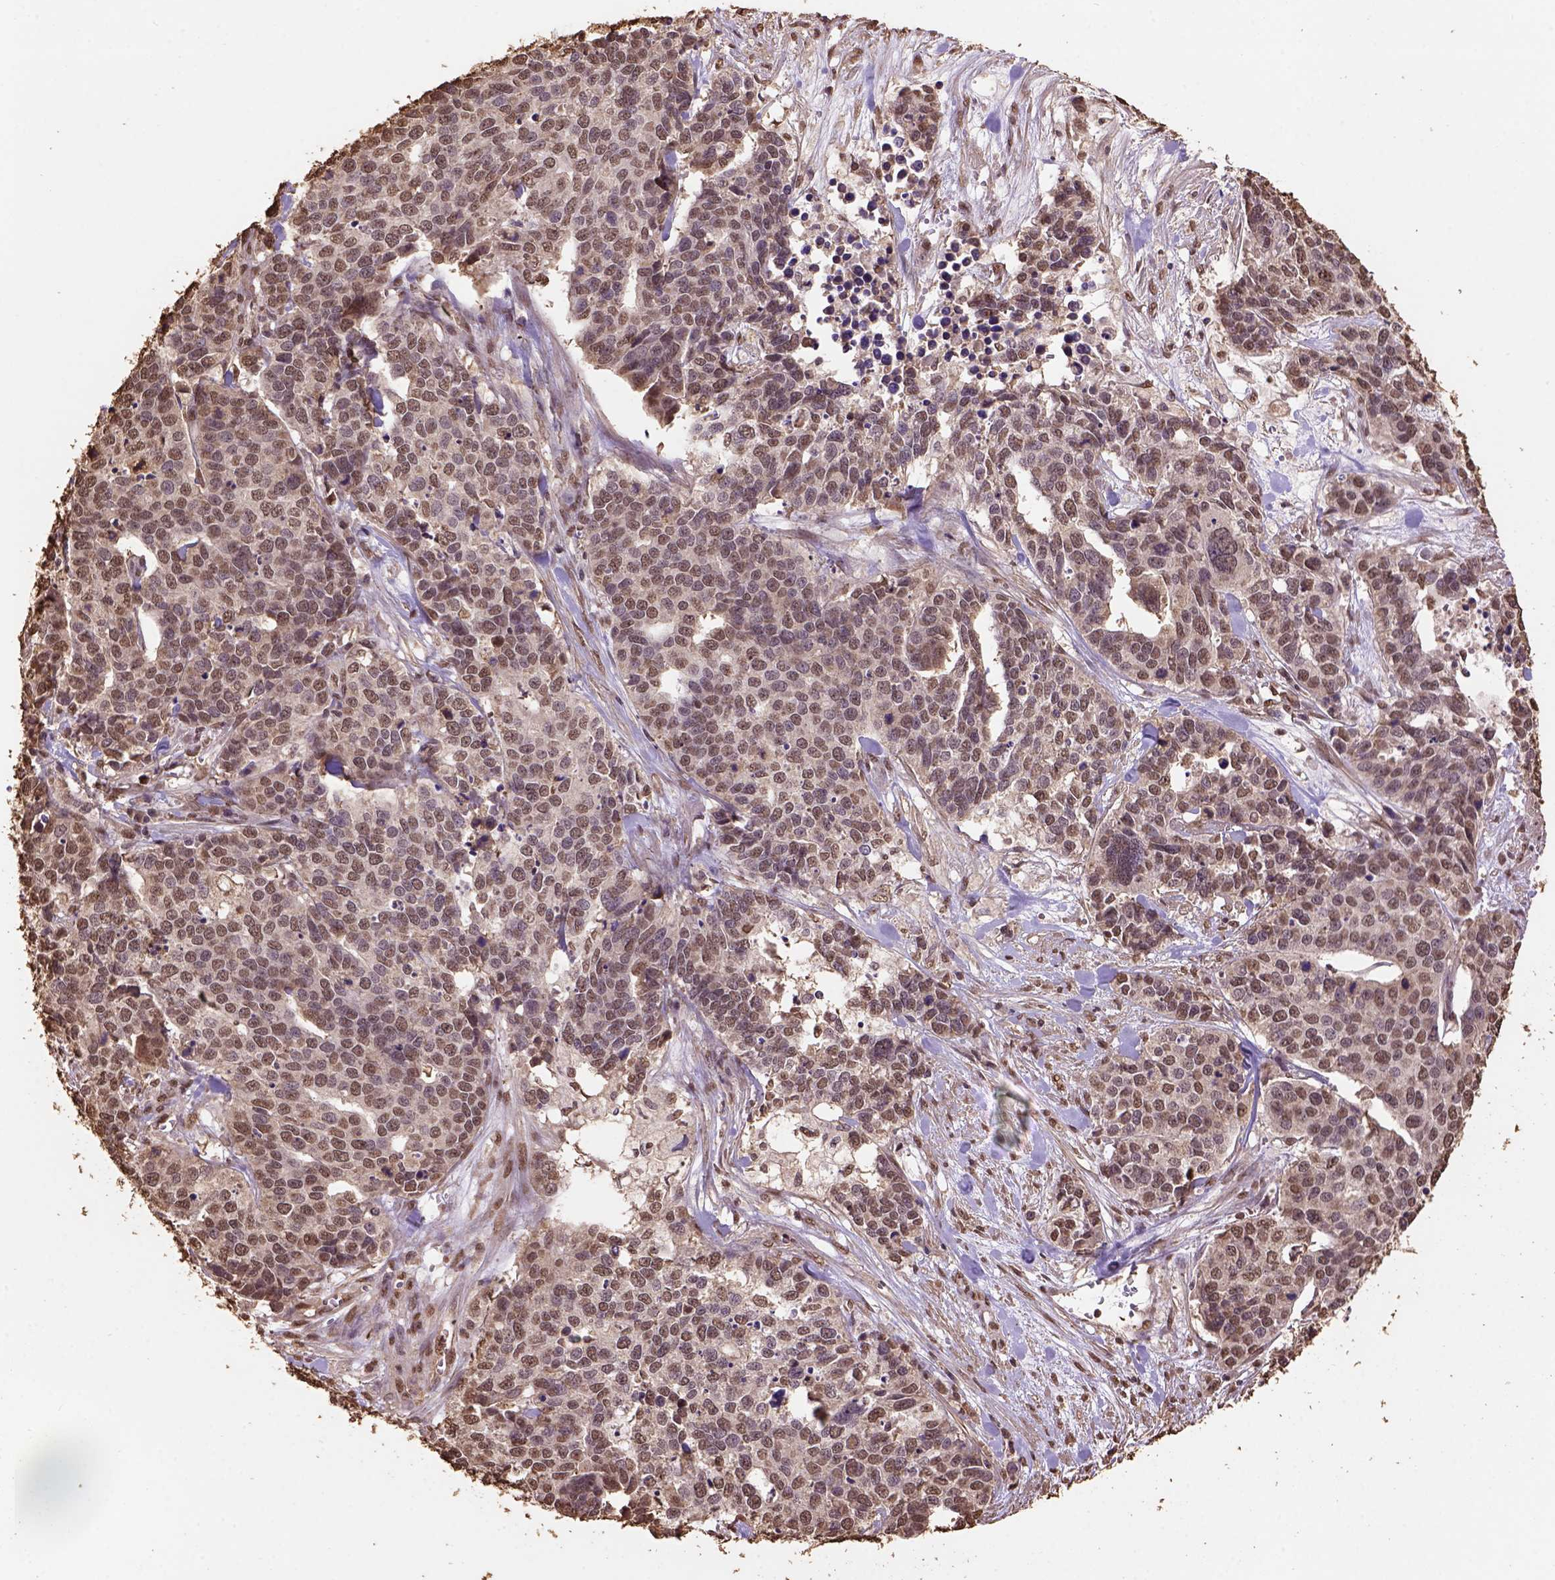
{"staining": {"intensity": "moderate", "quantity": ">75%", "location": "cytoplasmic/membranous"}, "tissue": "ovarian cancer", "cell_type": "Tumor cells", "image_type": "cancer", "snomed": [{"axis": "morphology", "description": "Carcinoma, endometroid"}, {"axis": "topography", "description": "Ovary"}], "caption": "This image shows ovarian cancer (endometroid carcinoma) stained with IHC to label a protein in brown. The cytoplasmic/membranous of tumor cells show moderate positivity for the protein. Nuclei are counter-stained blue.", "gene": "CSTF2T", "patient": {"sex": "female", "age": 65}}